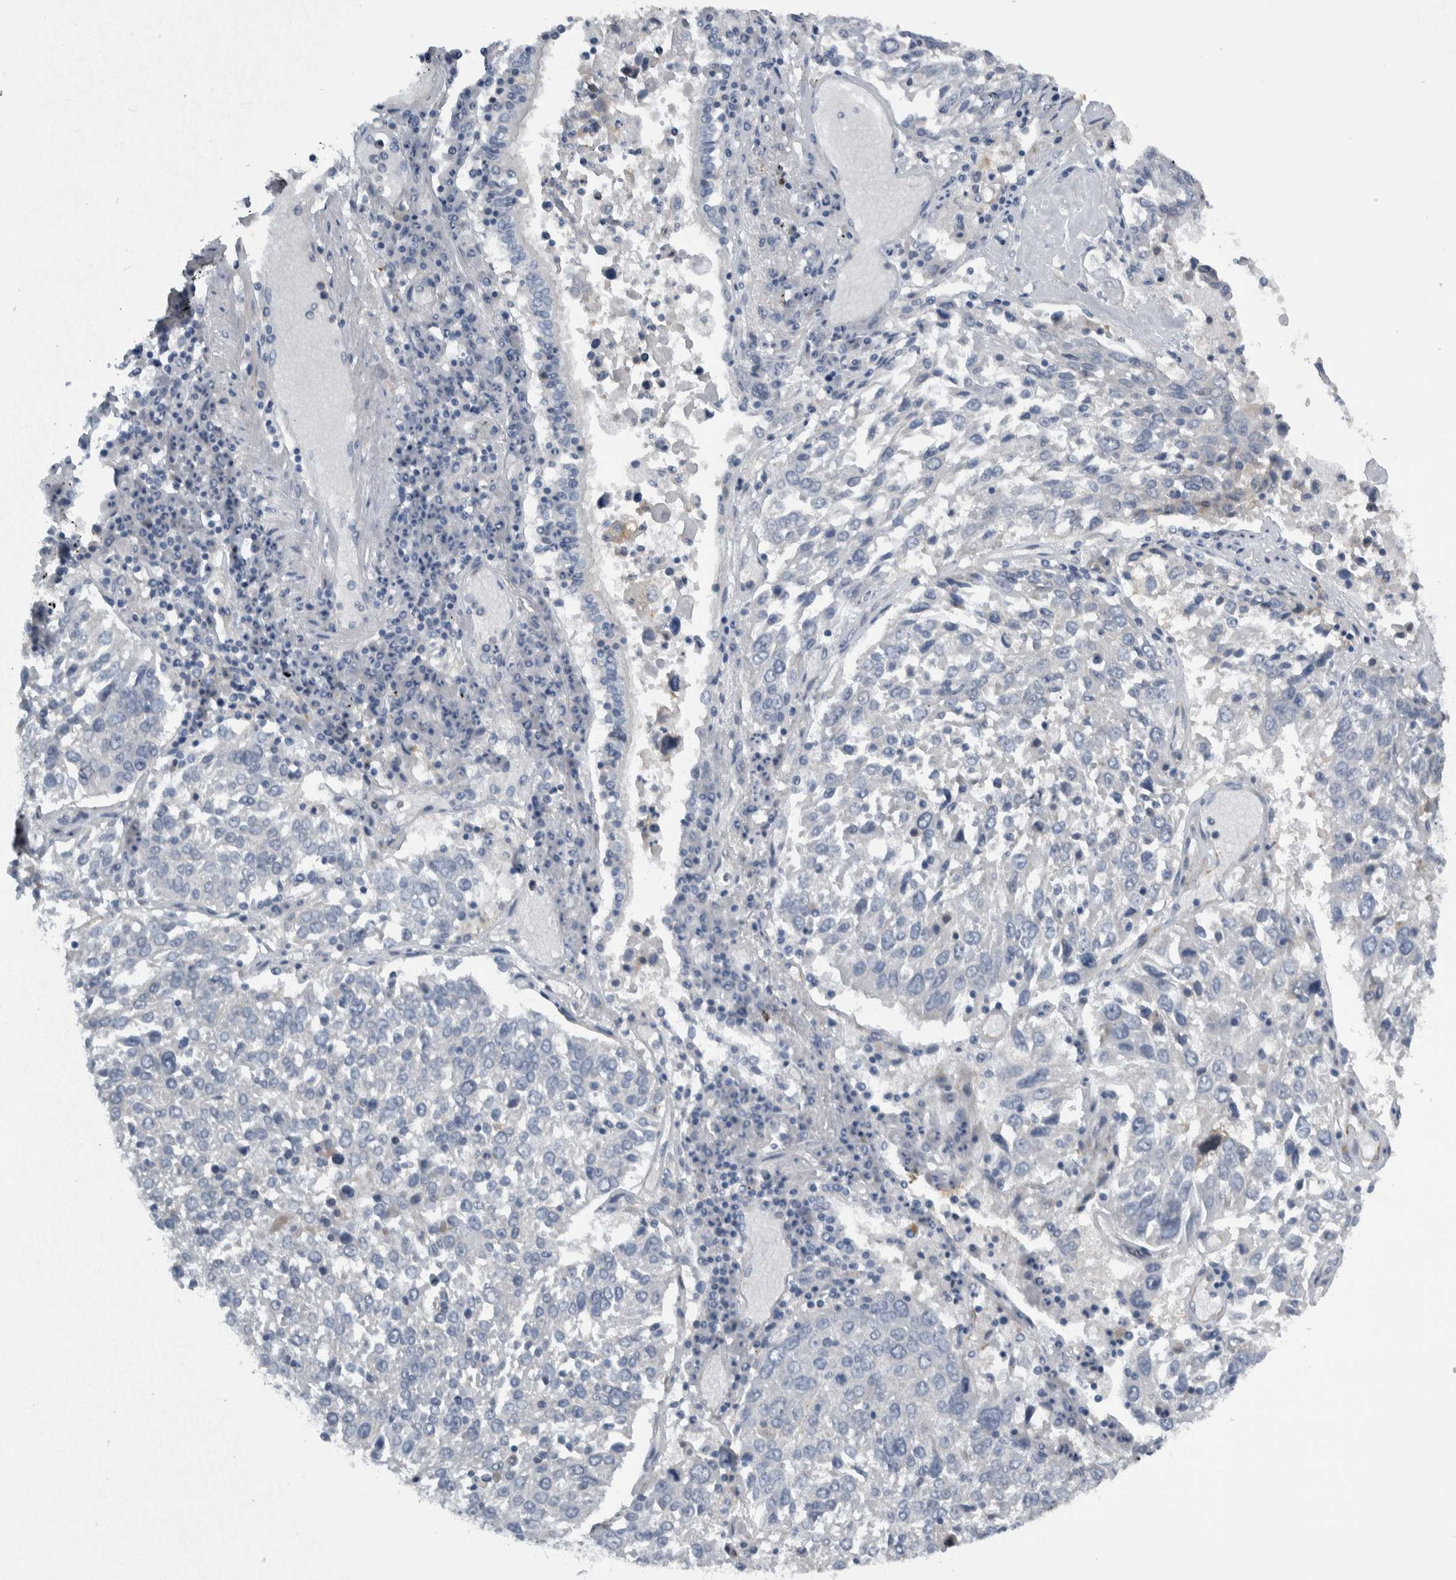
{"staining": {"intensity": "negative", "quantity": "none", "location": "none"}, "tissue": "lung cancer", "cell_type": "Tumor cells", "image_type": "cancer", "snomed": [{"axis": "morphology", "description": "Squamous cell carcinoma, NOS"}, {"axis": "topography", "description": "Lung"}], "caption": "Immunohistochemical staining of lung cancer exhibits no significant positivity in tumor cells. (DAB IHC, high magnification).", "gene": "NT5C2", "patient": {"sex": "male", "age": 65}}